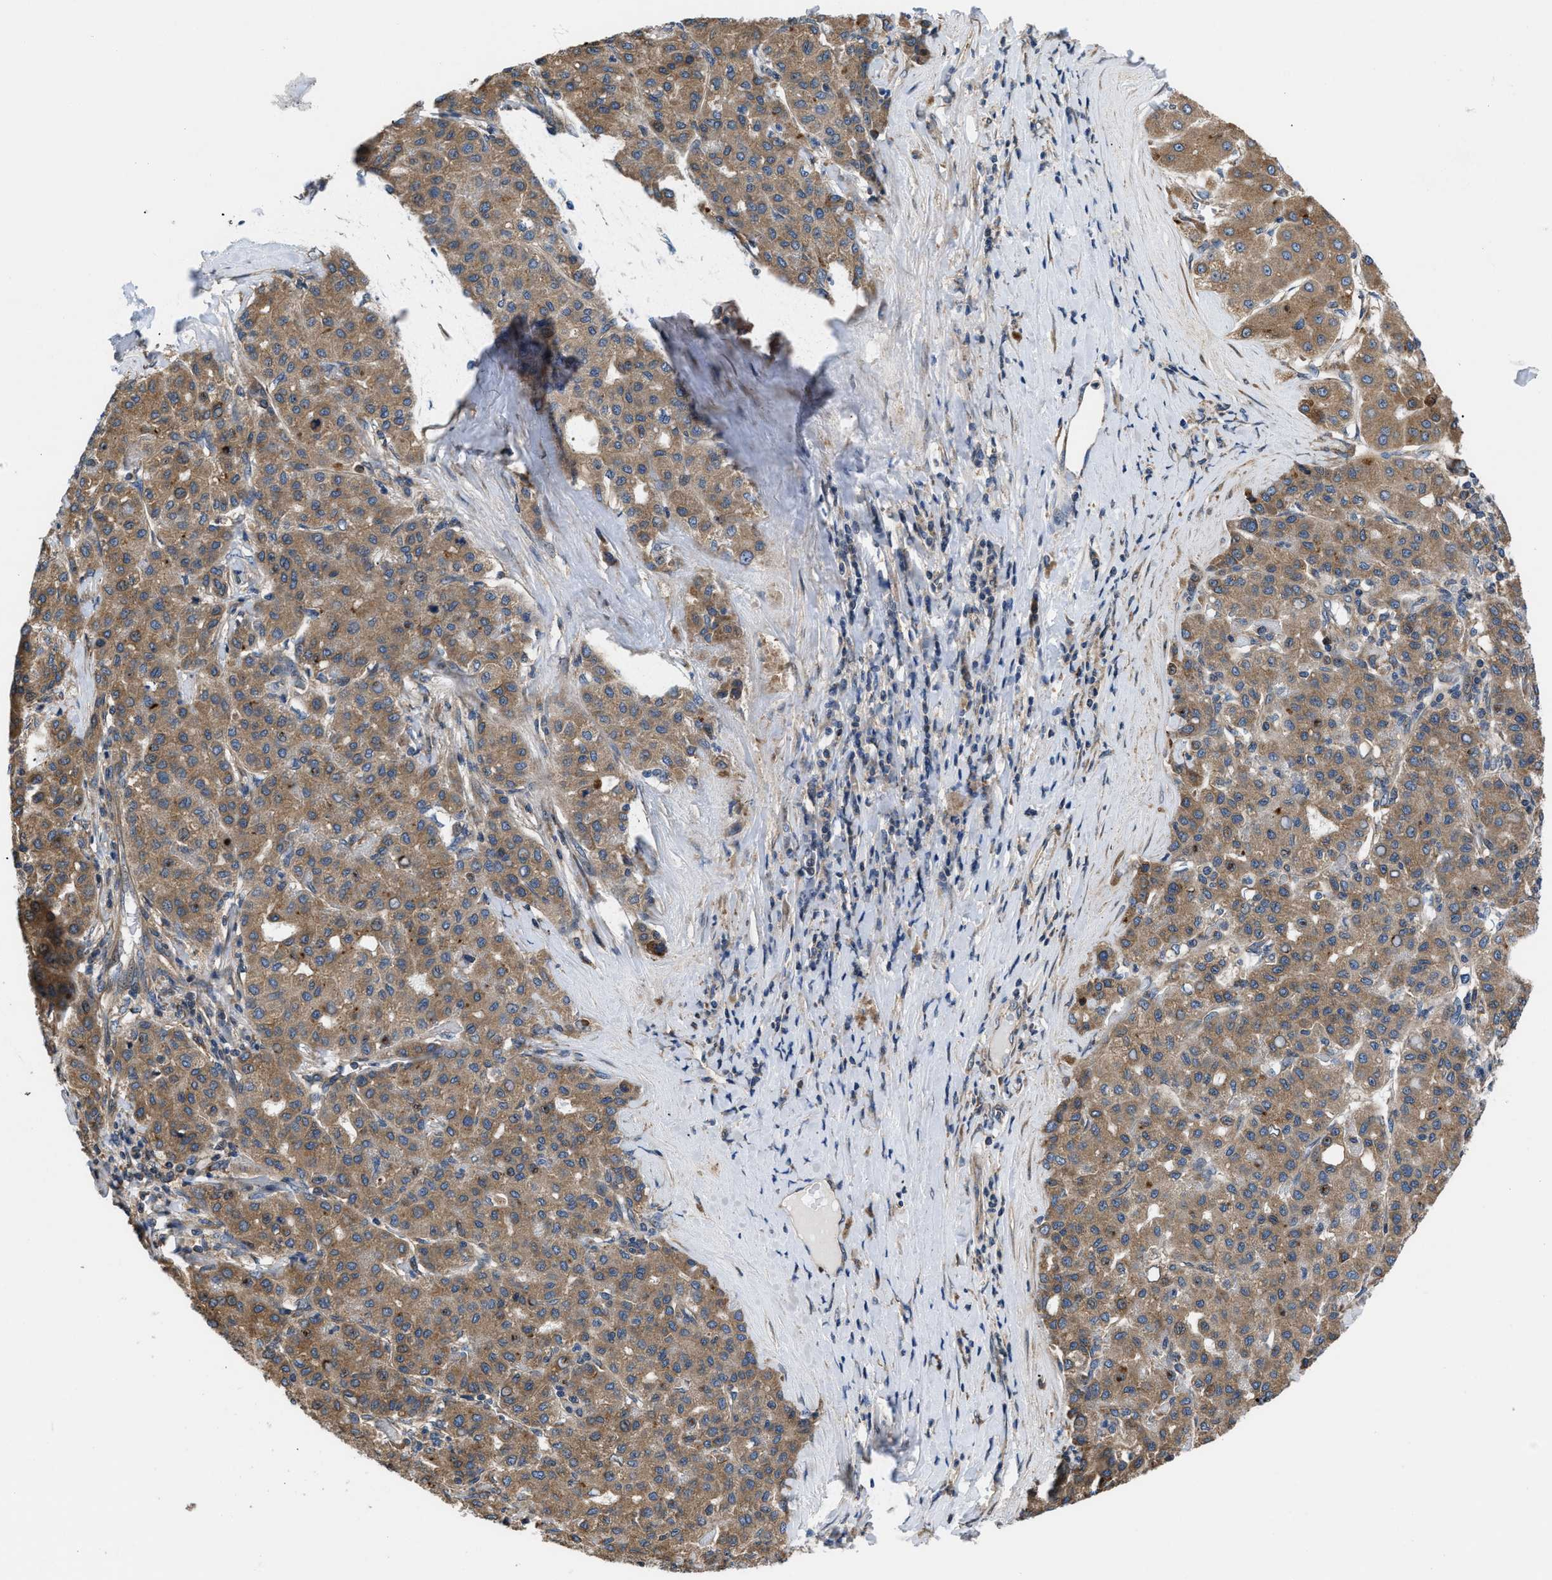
{"staining": {"intensity": "moderate", "quantity": ">75%", "location": "cytoplasmic/membranous"}, "tissue": "liver cancer", "cell_type": "Tumor cells", "image_type": "cancer", "snomed": [{"axis": "morphology", "description": "Carcinoma, Hepatocellular, NOS"}, {"axis": "topography", "description": "Liver"}], "caption": "Immunohistochemistry of human liver cancer (hepatocellular carcinoma) displays medium levels of moderate cytoplasmic/membranous positivity in about >75% of tumor cells. The staining was performed using DAB to visualize the protein expression in brown, while the nuclei were stained in blue with hematoxylin (Magnification: 20x).", "gene": "CEP128", "patient": {"sex": "male", "age": 65}}